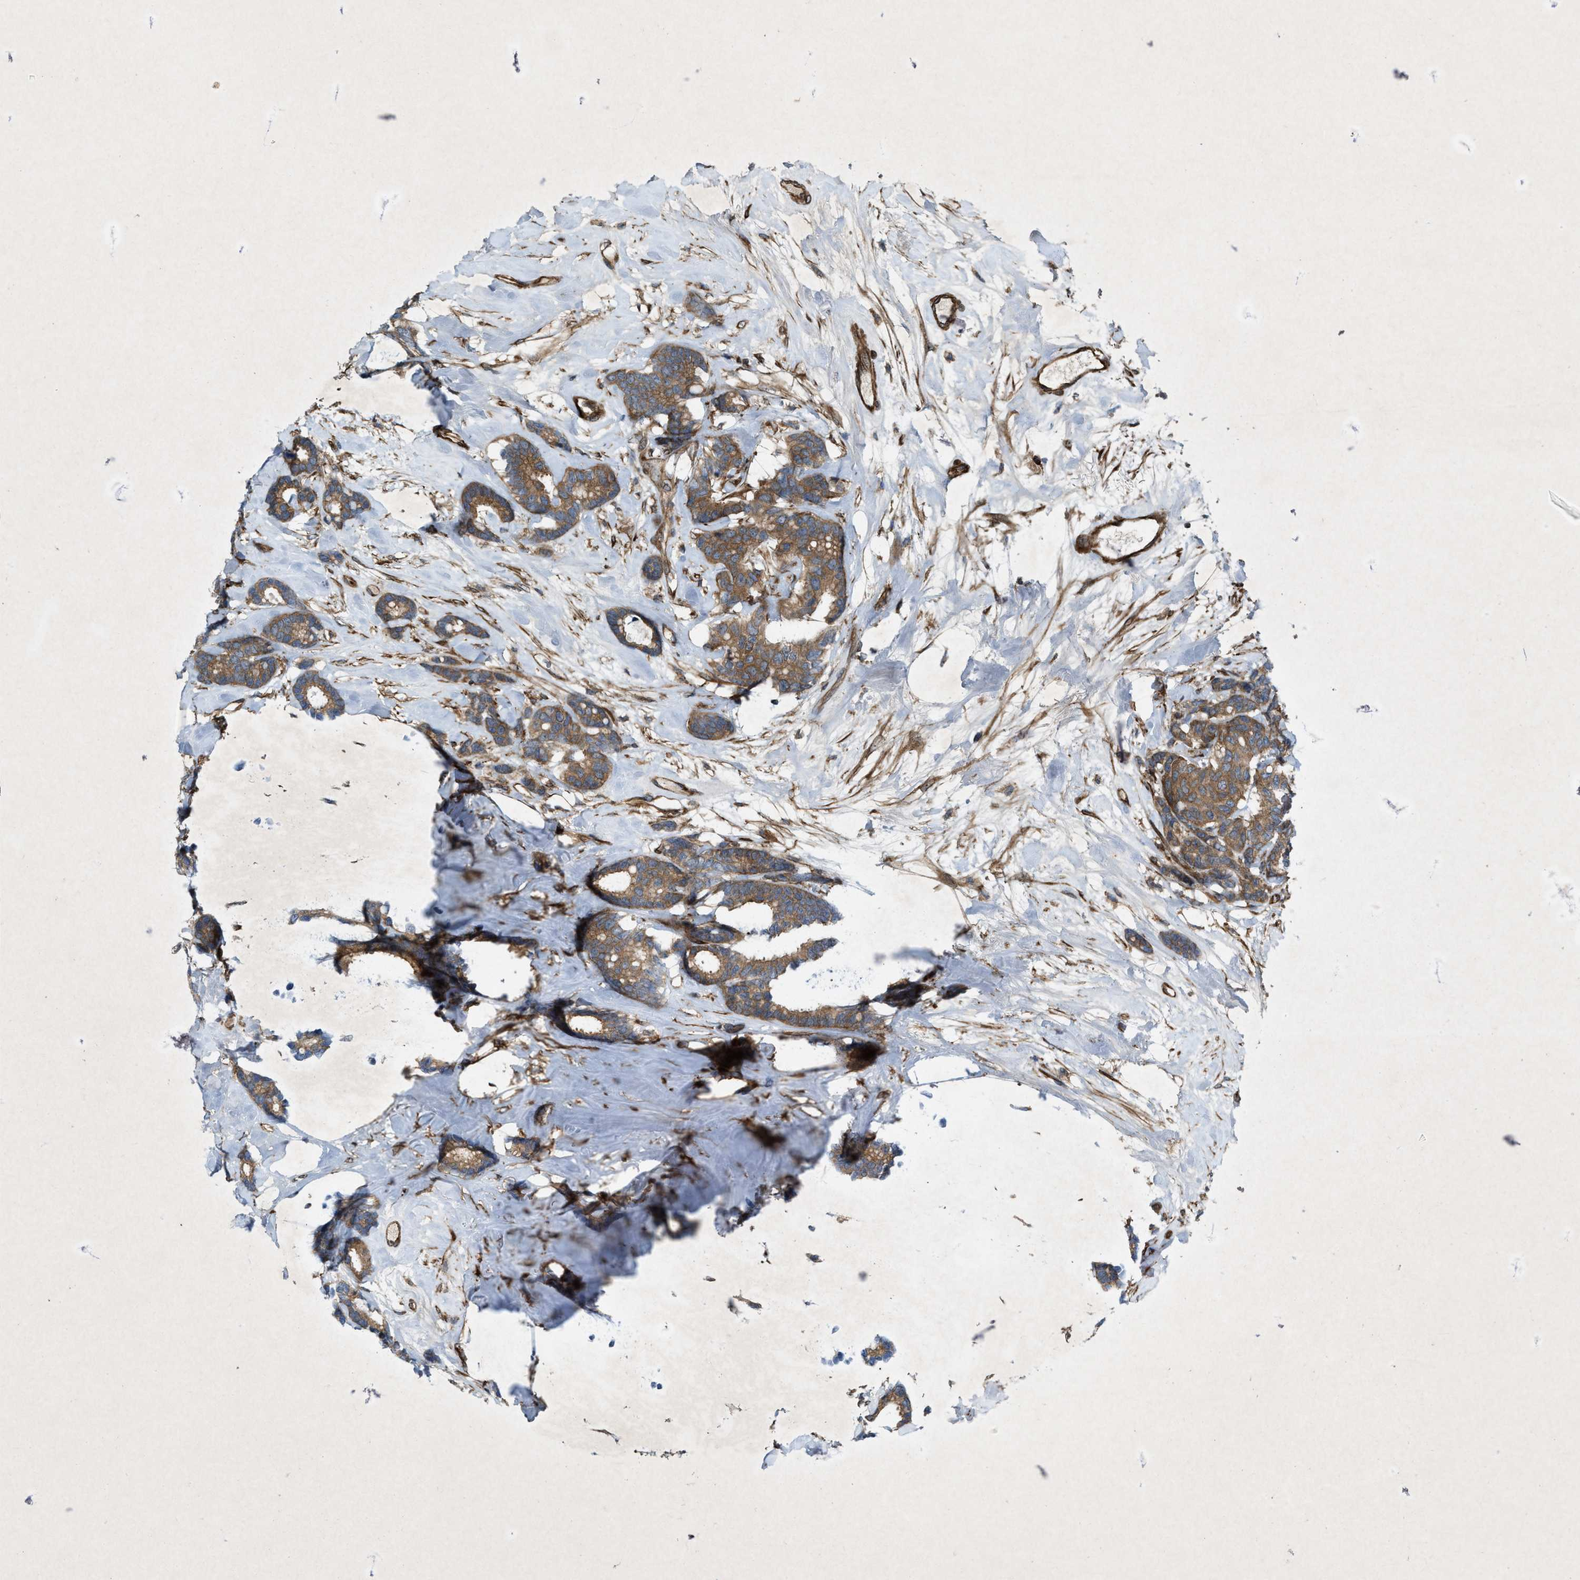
{"staining": {"intensity": "moderate", "quantity": ">75%", "location": "cytoplasmic/membranous"}, "tissue": "breast cancer", "cell_type": "Tumor cells", "image_type": "cancer", "snomed": [{"axis": "morphology", "description": "Duct carcinoma"}, {"axis": "topography", "description": "Breast"}], "caption": "Immunohistochemistry (IHC) histopathology image of neoplastic tissue: human breast cancer (infiltrating ductal carcinoma) stained using IHC displays medium levels of moderate protein expression localized specifically in the cytoplasmic/membranous of tumor cells, appearing as a cytoplasmic/membranous brown color.", "gene": "URGCP", "patient": {"sex": "female", "age": 87}}